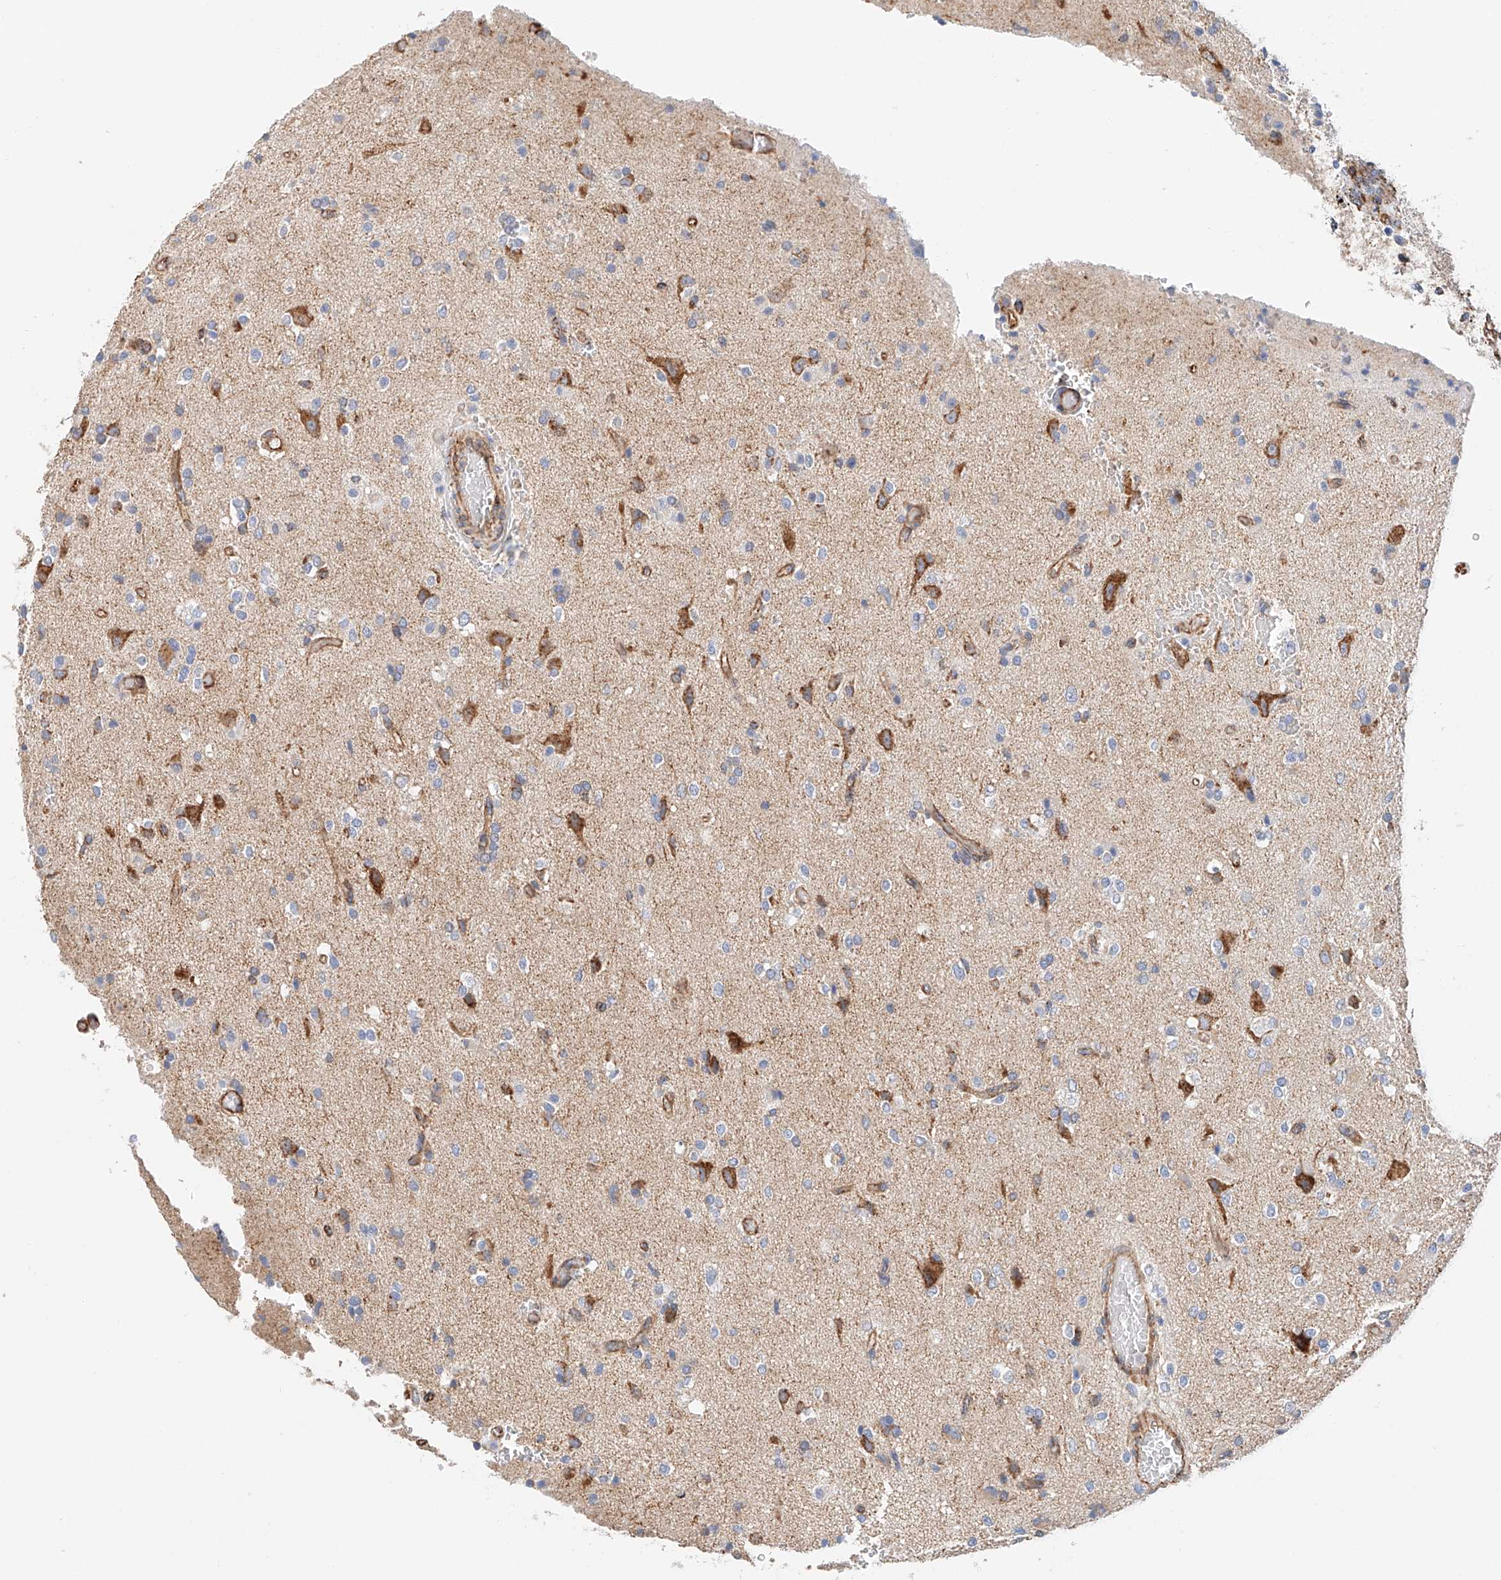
{"staining": {"intensity": "negative", "quantity": "none", "location": "none"}, "tissue": "glioma", "cell_type": "Tumor cells", "image_type": "cancer", "snomed": [{"axis": "morphology", "description": "Glioma, malignant, High grade"}, {"axis": "topography", "description": "Brain"}], "caption": "High-grade glioma (malignant) was stained to show a protein in brown. There is no significant positivity in tumor cells.", "gene": "NDUFV3", "patient": {"sex": "male", "age": 47}}